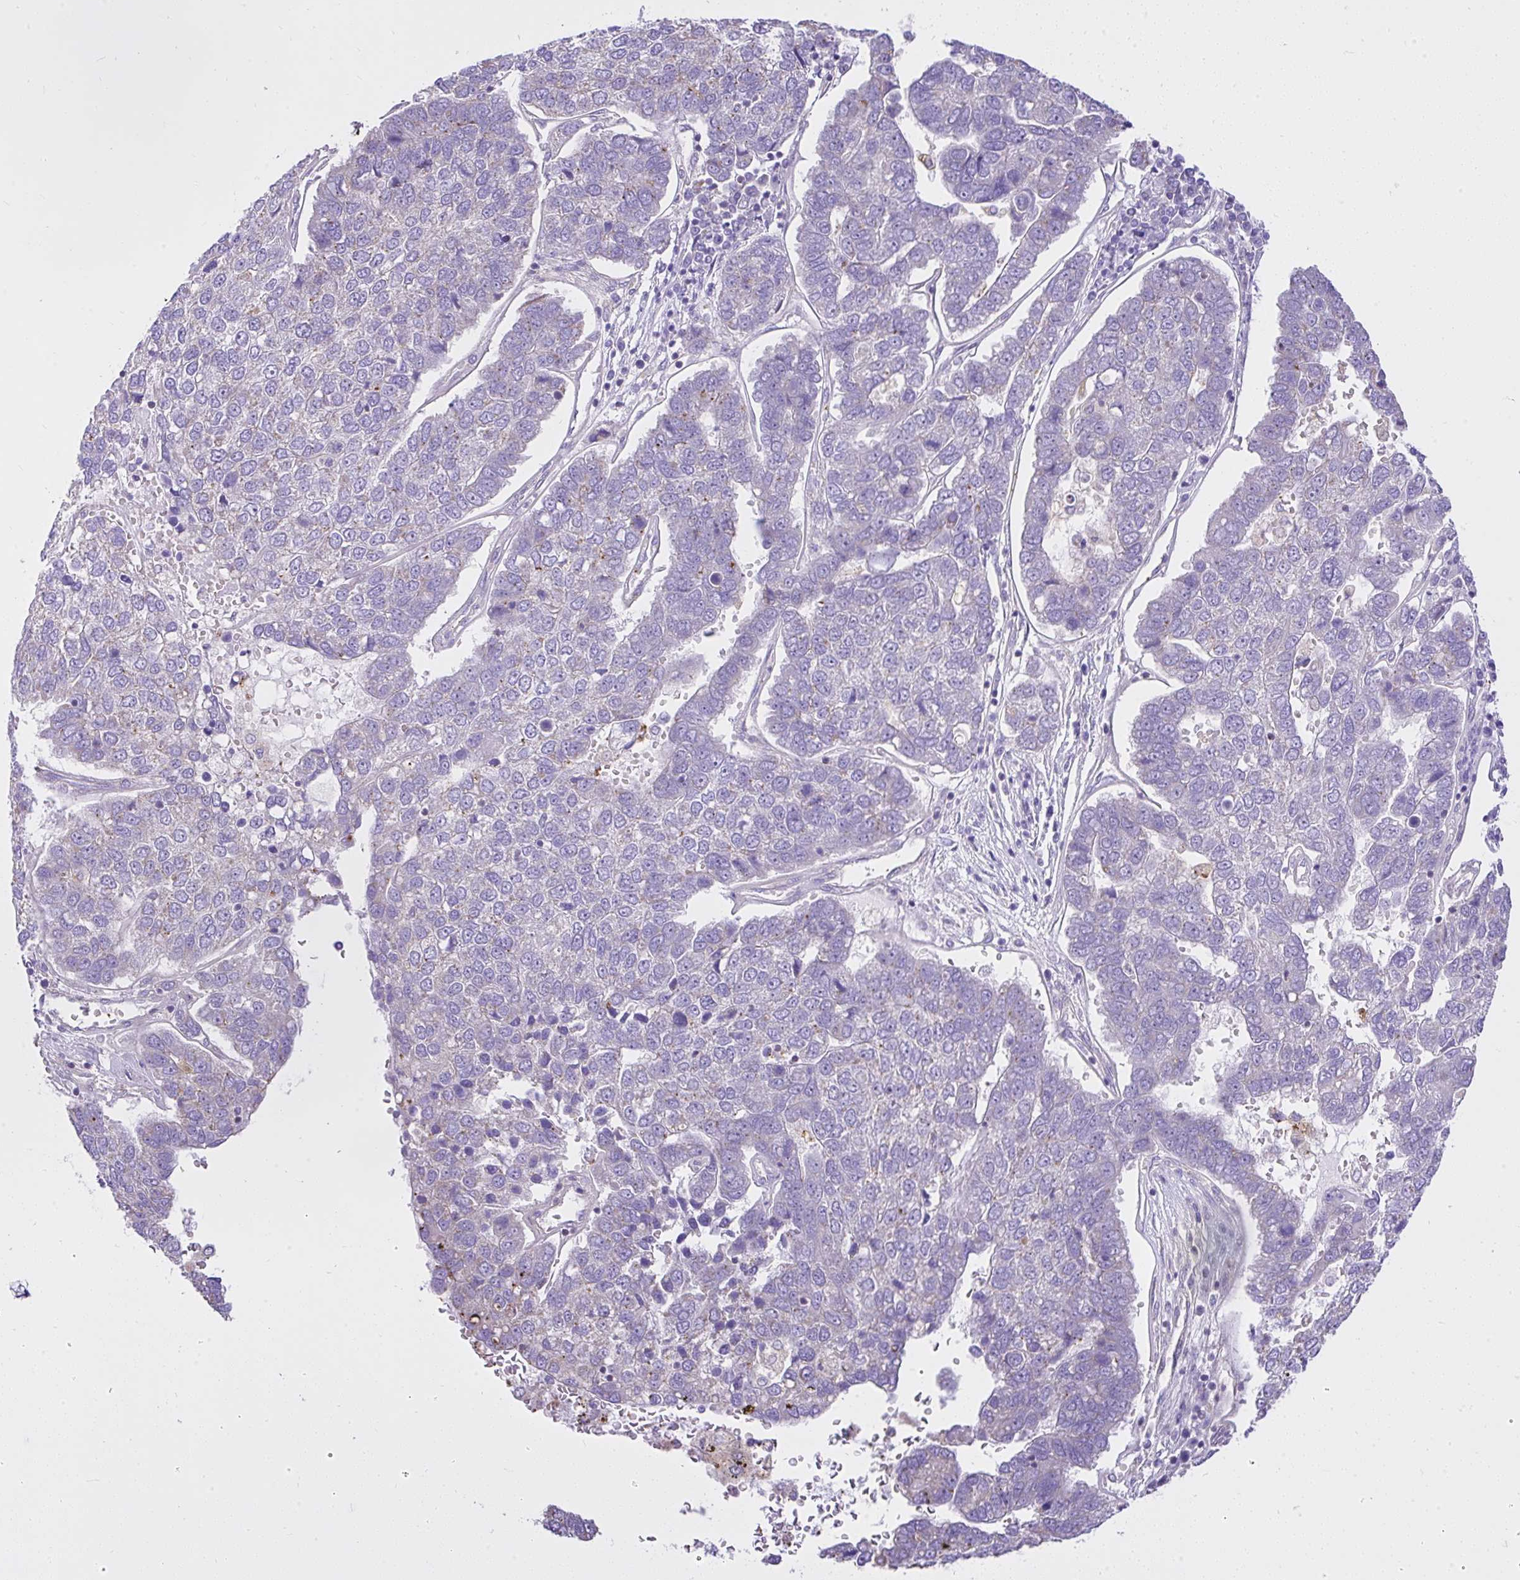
{"staining": {"intensity": "negative", "quantity": "none", "location": "none"}, "tissue": "pancreatic cancer", "cell_type": "Tumor cells", "image_type": "cancer", "snomed": [{"axis": "morphology", "description": "Adenocarcinoma, NOS"}, {"axis": "topography", "description": "Pancreas"}], "caption": "There is no significant expression in tumor cells of pancreatic cancer.", "gene": "CCDC142", "patient": {"sex": "female", "age": 61}}